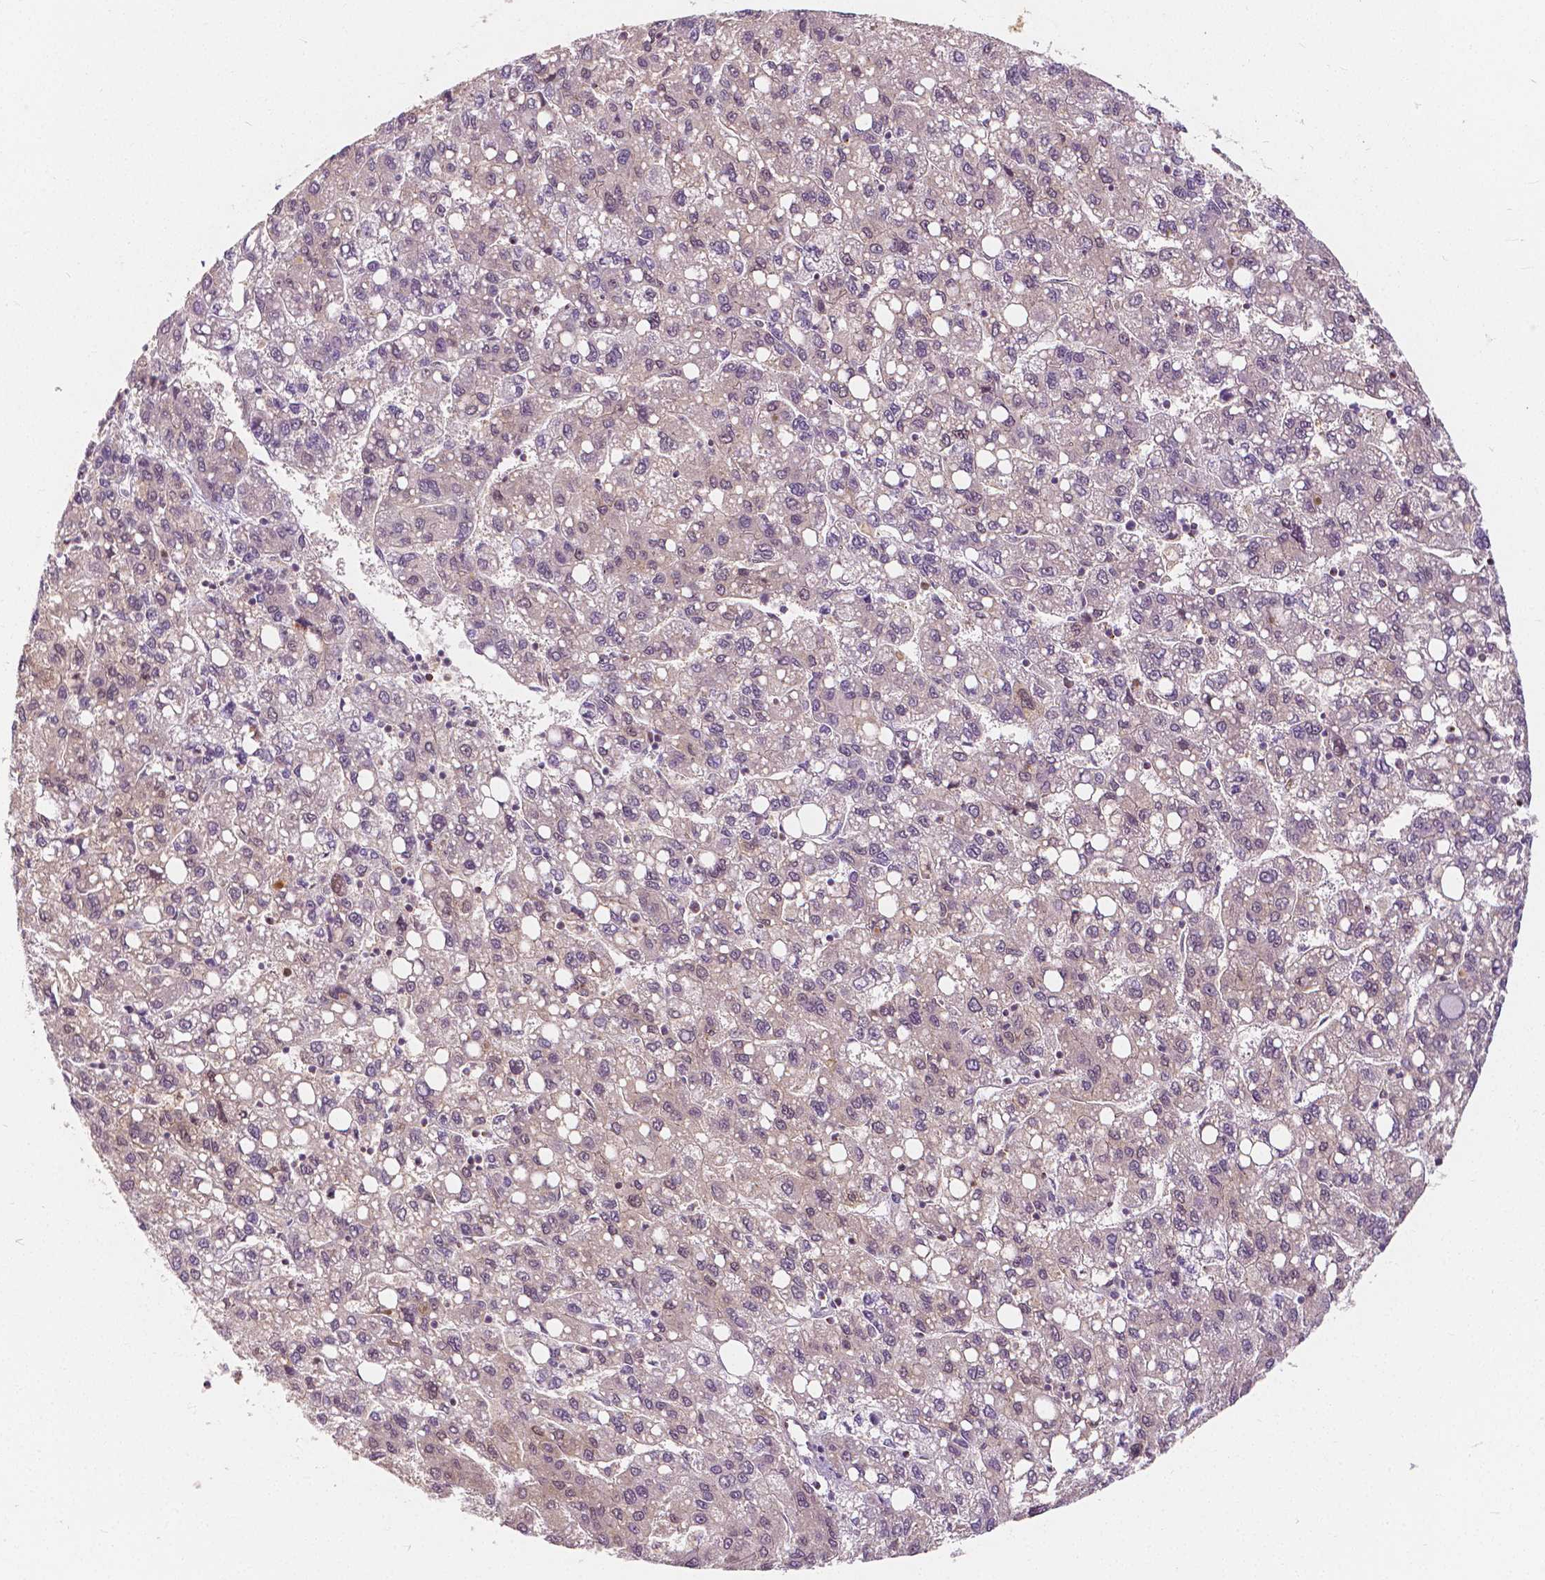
{"staining": {"intensity": "weak", "quantity": "25%-75%", "location": "nuclear"}, "tissue": "liver cancer", "cell_type": "Tumor cells", "image_type": "cancer", "snomed": [{"axis": "morphology", "description": "Carcinoma, Hepatocellular, NOS"}, {"axis": "topography", "description": "Liver"}], "caption": "Brown immunohistochemical staining in human hepatocellular carcinoma (liver) exhibits weak nuclear staining in about 25%-75% of tumor cells. The staining was performed using DAB (3,3'-diaminobenzidine) to visualize the protein expression in brown, while the nuclei were stained in blue with hematoxylin (Magnification: 20x).", "gene": "NAPRT", "patient": {"sex": "female", "age": 82}}